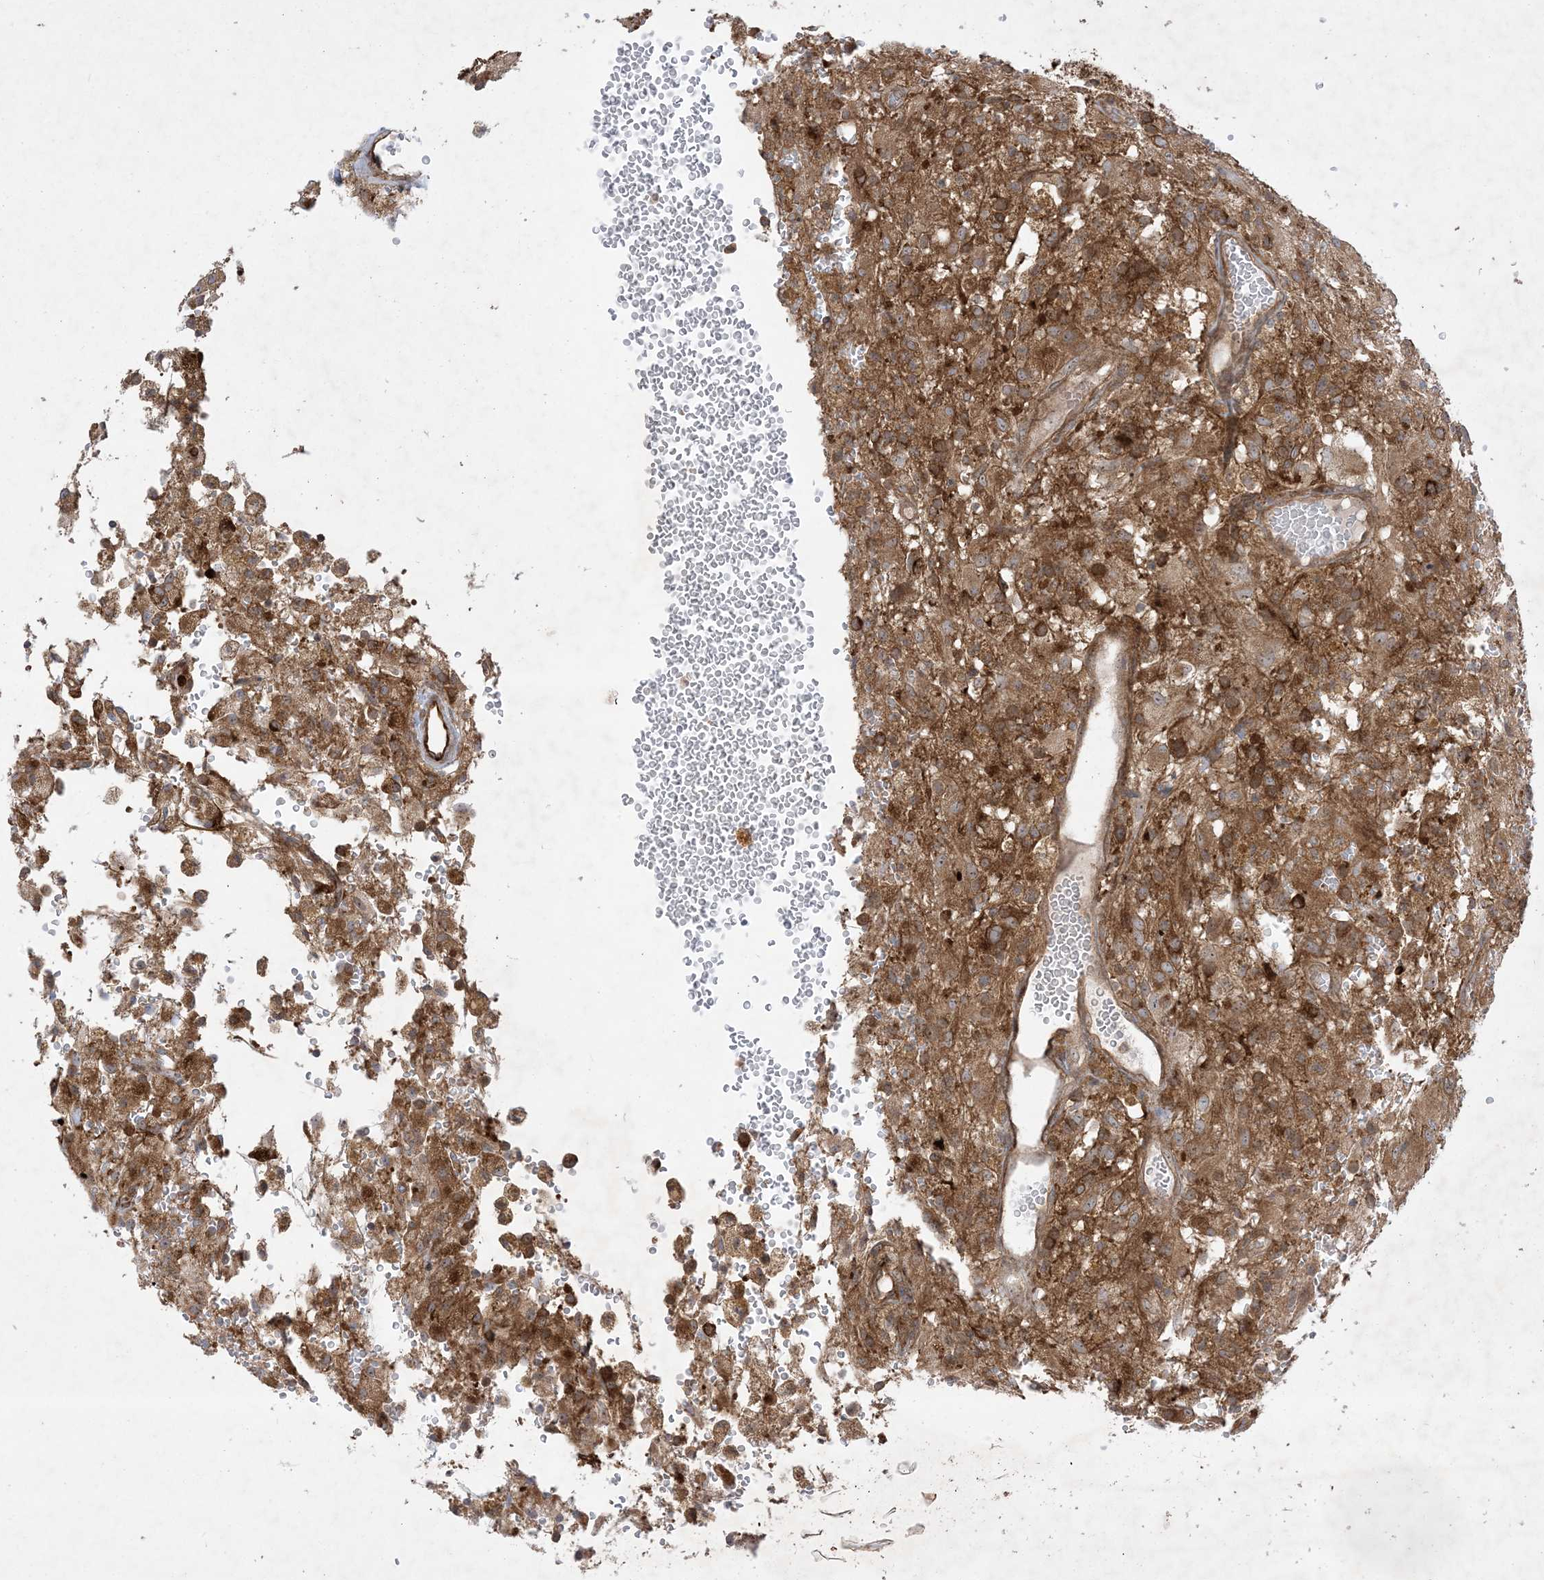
{"staining": {"intensity": "moderate", "quantity": ">75%", "location": "cytoplasmic/membranous"}, "tissue": "glioma", "cell_type": "Tumor cells", "image_type": "cancer", "snomed": [{"axis": "morphology", "description": "Glioma, malignant, High grade"}, {"axis": "topography", "description": "Brain"}], "caption": "Immunohistochemical staining of human glioma displays medium levels of moderate cytoplasmic/membranous staining in approximately >75% of tumor cells.", "gene": "SOGA3", "patient": {"sex": "female", "age": 59}}